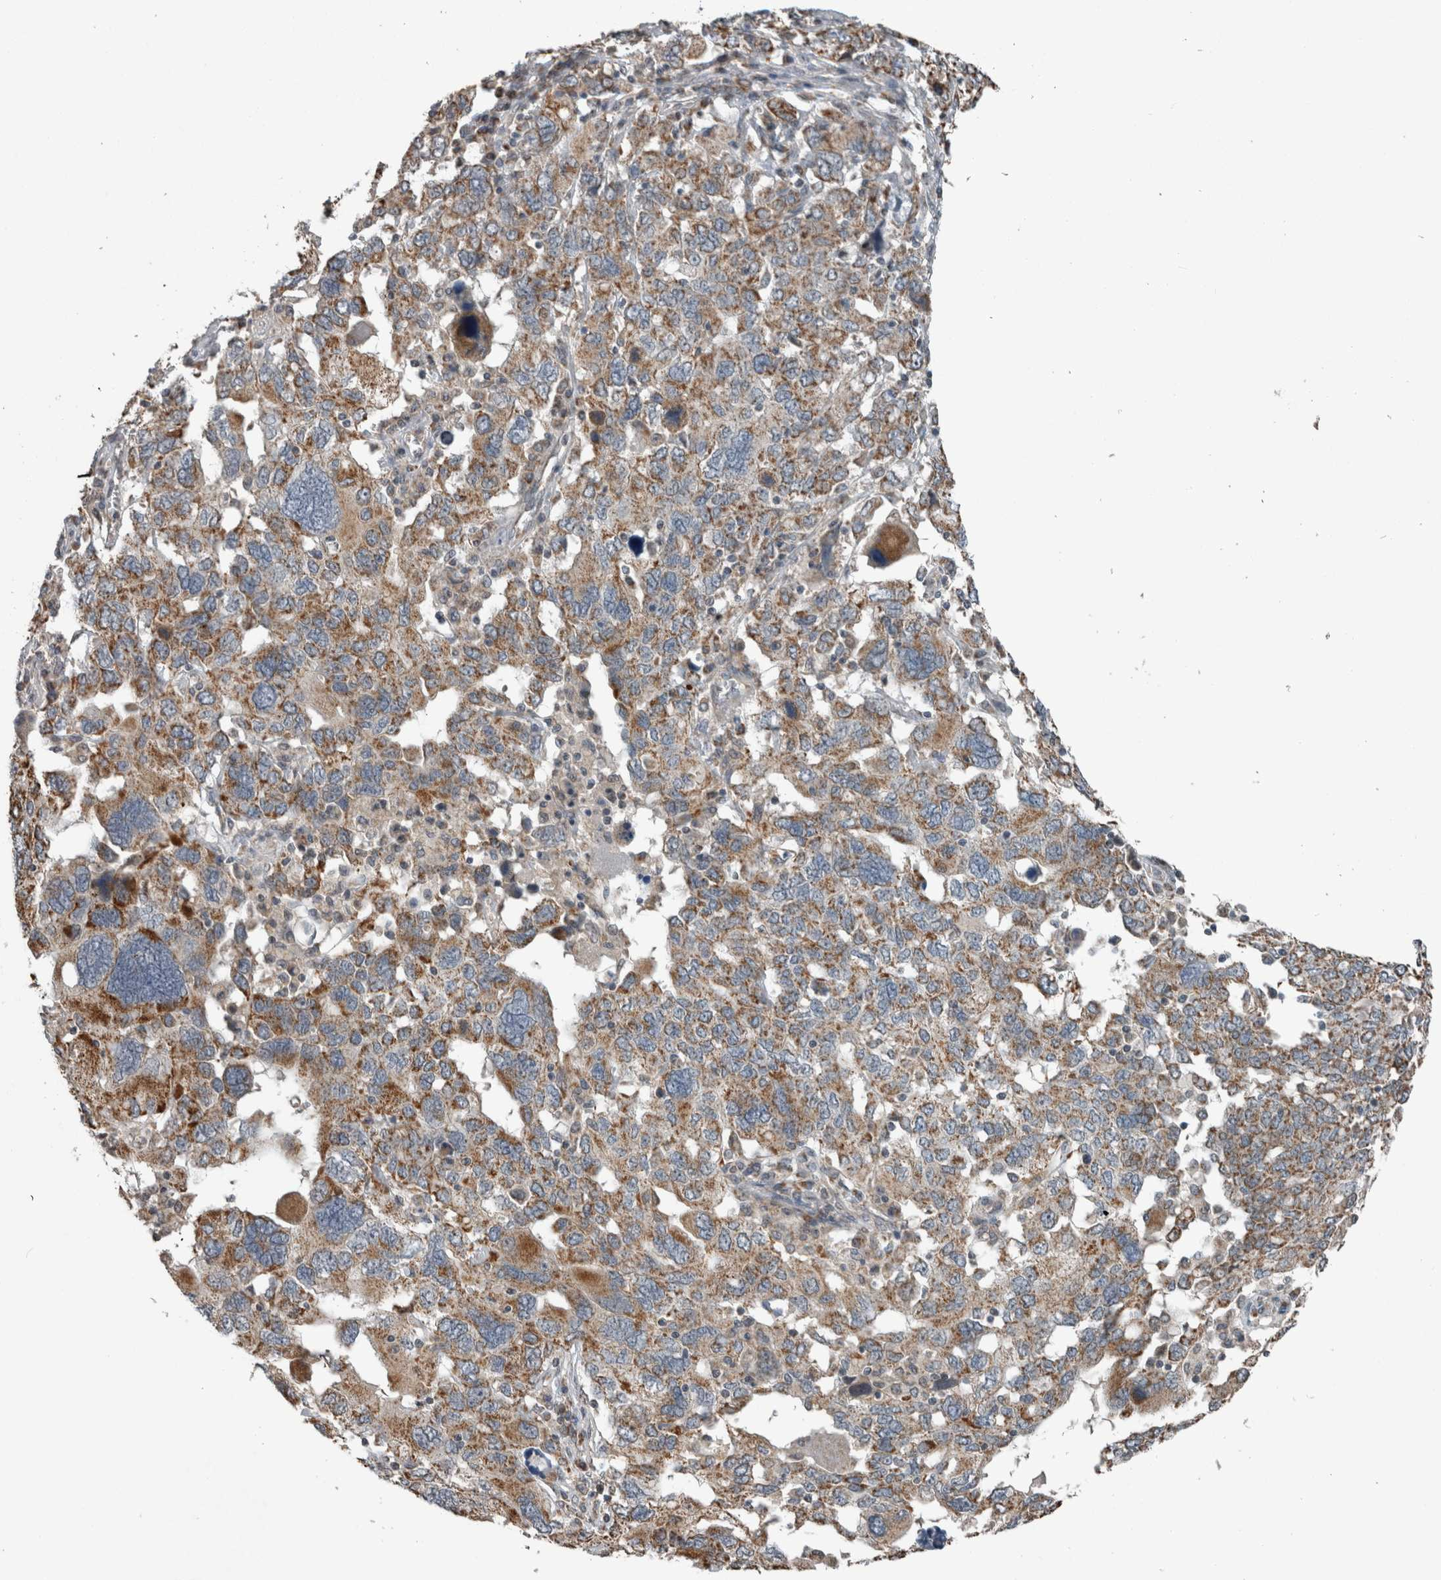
{"staining": {"intensity": "moderate", "quantity": ">75%", "location": "cytoplasmic/membranous"}, "tissue": "ovarian cancer", "cell_type": "Tumor cells", "image_type": "cancer", "snomed": [{"axis": "morphology", "description": "Carcinoma, endometroid"}, {"axis": "topography", "description": "Ovary"}], "caption": "Immunohistochemical staining of human endometroid carcinoma (ovarian) displays medium levels of moderate cytoplasmic/membranous protein staining in about >75% of tumor cells. (IHC, brightfield microscopy, high magnification).", "gene": "ARMC1", "patient": {"sex": "female", "age": 62}}